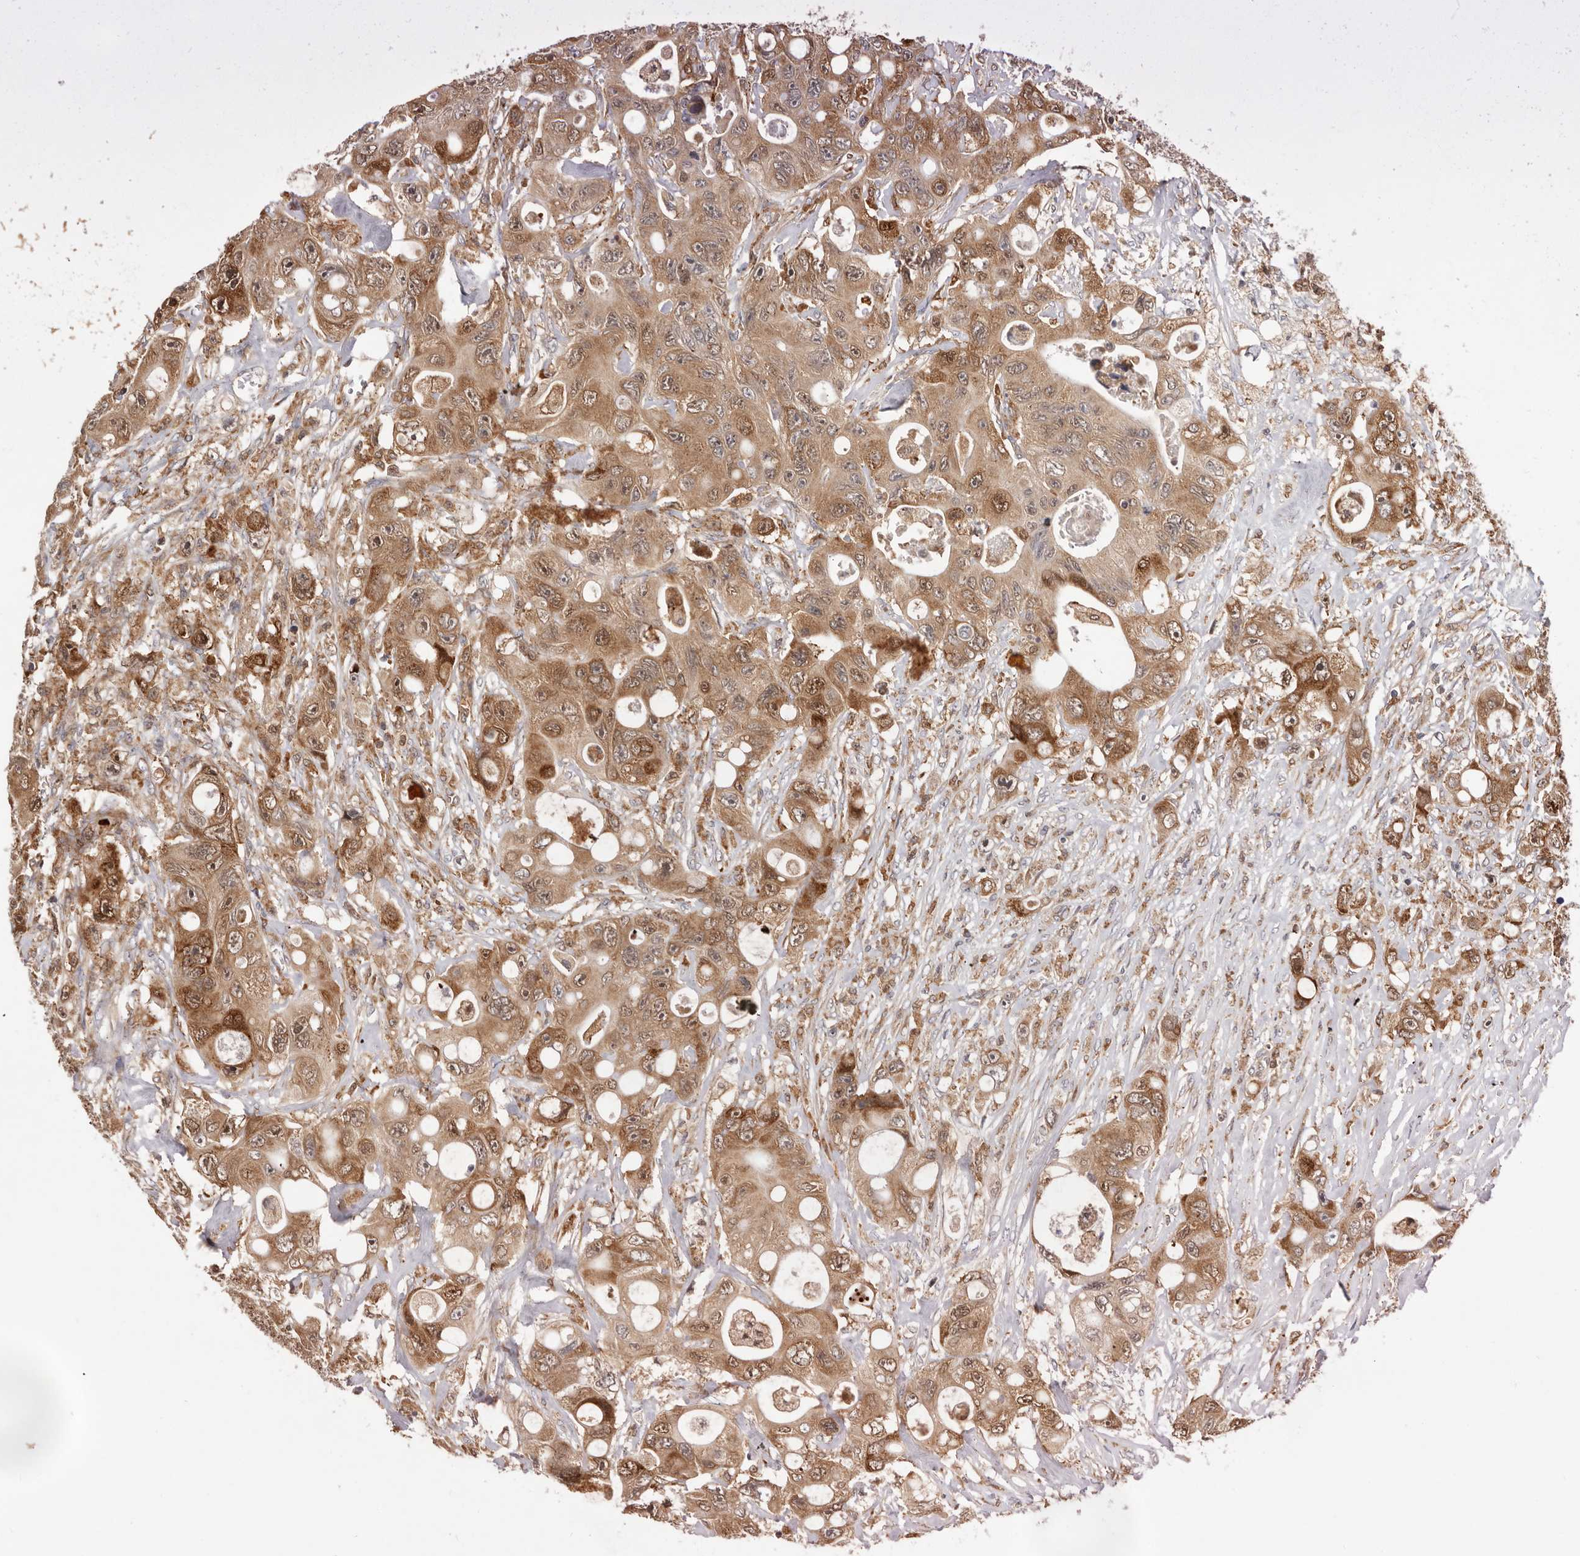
{"staining": {"intensity": "strong", "quantity": ">75%", "location": "cytoplasmic/membranous,nuclear"}, "tissue": "colorectal cancer", "cell_type": "Tumor cells", "image_type": "cancer", "snomed": [{"axis": "morphology", "description": "Adenocarcinoma, NOS"}, {"axis": "topography", "description": "Colon"}], "caption": "IHC (DAB (3,3'-diaminobenzidine)) staining of human adenocarcinoma (colorectal) exhibits strong cytoplasmic/membranous and nuclear protein expression in approximately >75% of tumor cells. Immunohistochemistry (ihc) stains the protein of interest in brown and the nuclei are stained blue.", "gene": "RNF213", "patient": {"sex": "female", "age": 46}}